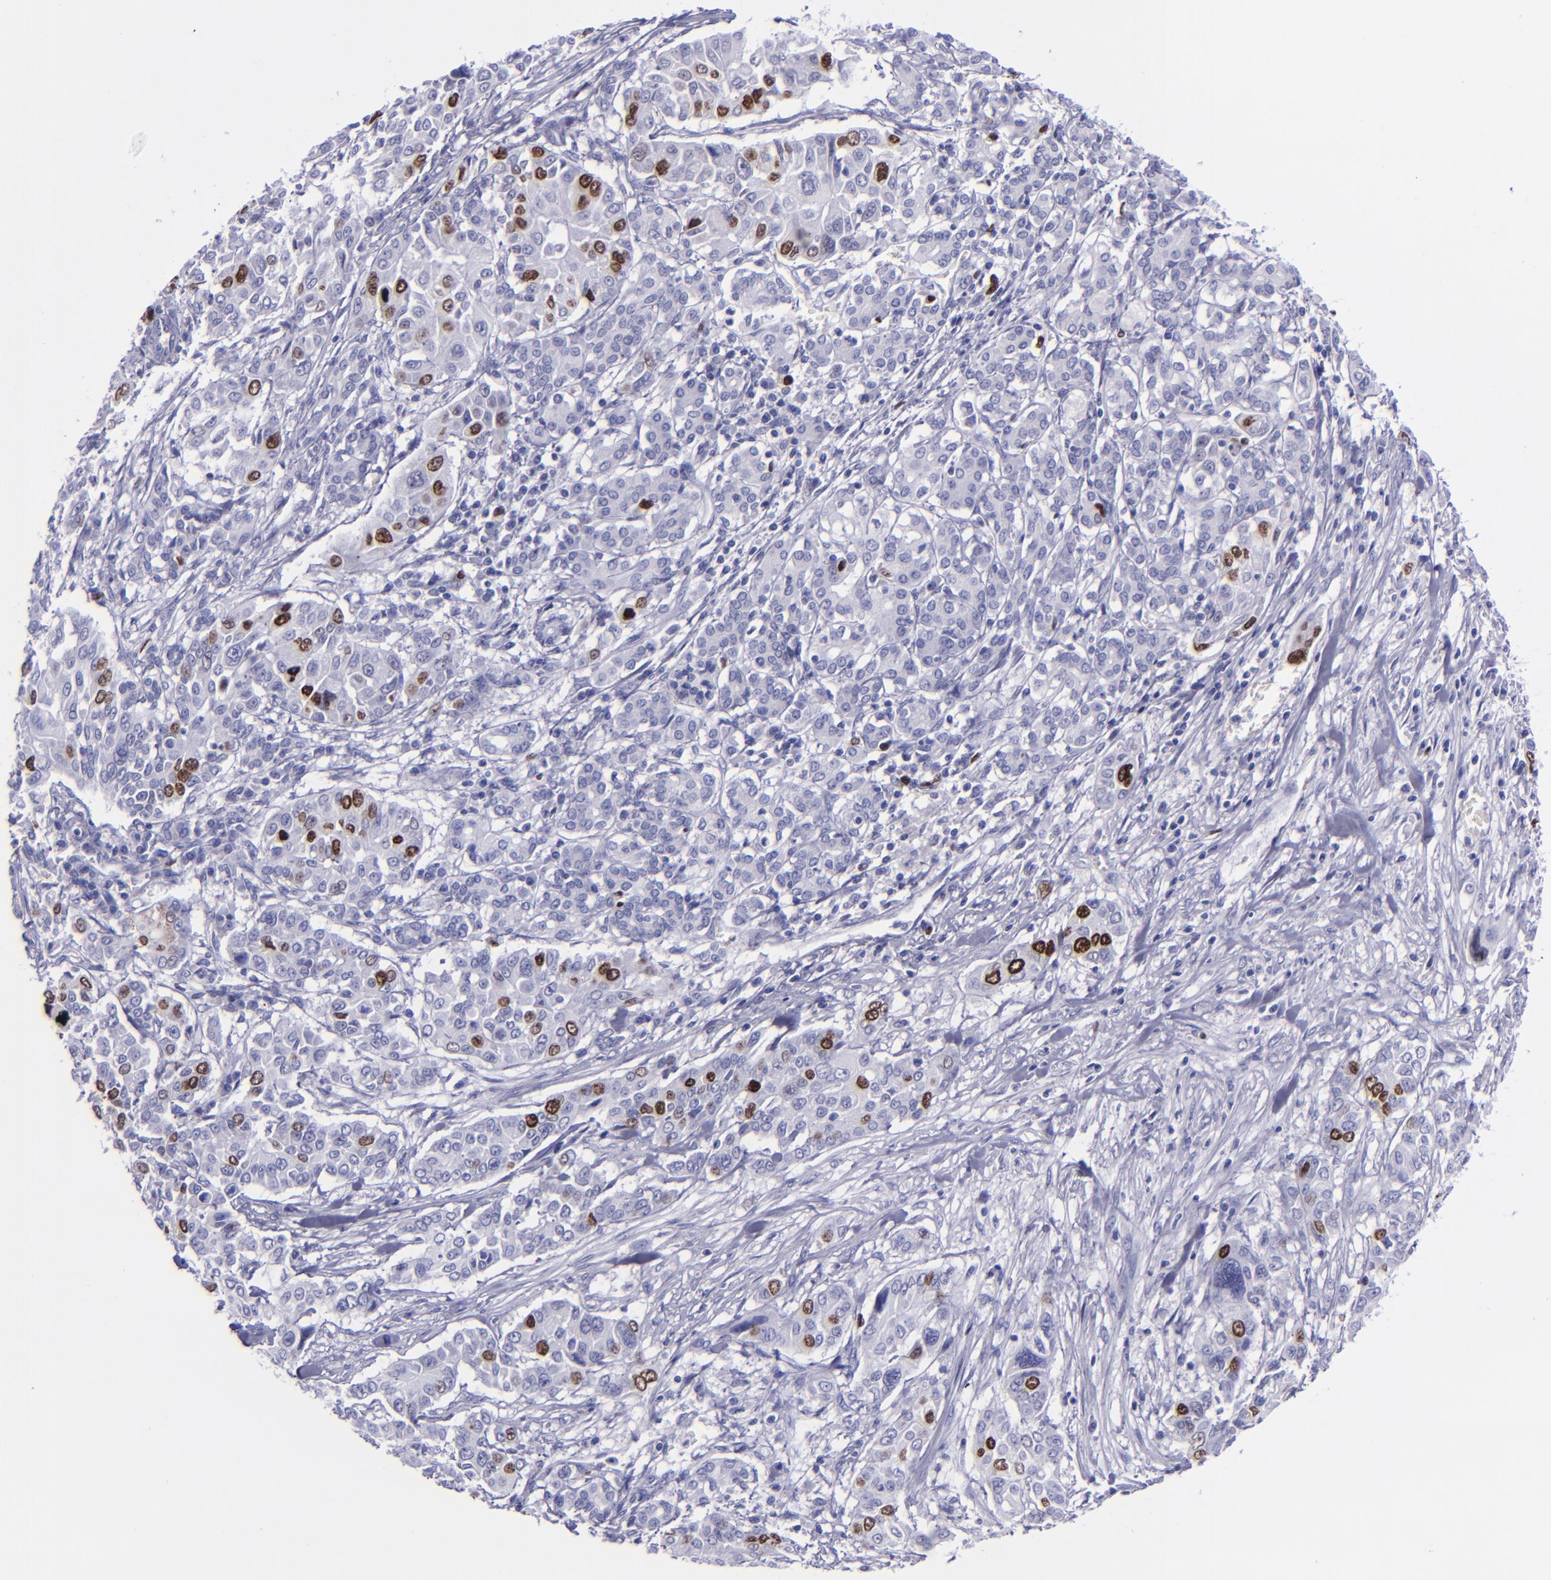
{"staining": {"intensity": "strong", "quantity": "<25%", "location": "nuclear"}, "tissue": "pancreatic cancer", "cell_type": "Tumor cells", "image_type": "cancer", "snomed": [{"axis": "morphology", "description": "Adenocarcinoma, NOS"}, {"axis": "topography", "description": "Pancreas"}], "caption": "Immunohistochemical staining of pancreatic cancer shows medium levels of strong nuclear expression in about <25% of tumor cells.", "gene": "TOP2A", "patient": {"sex": "female", "age": 52}}